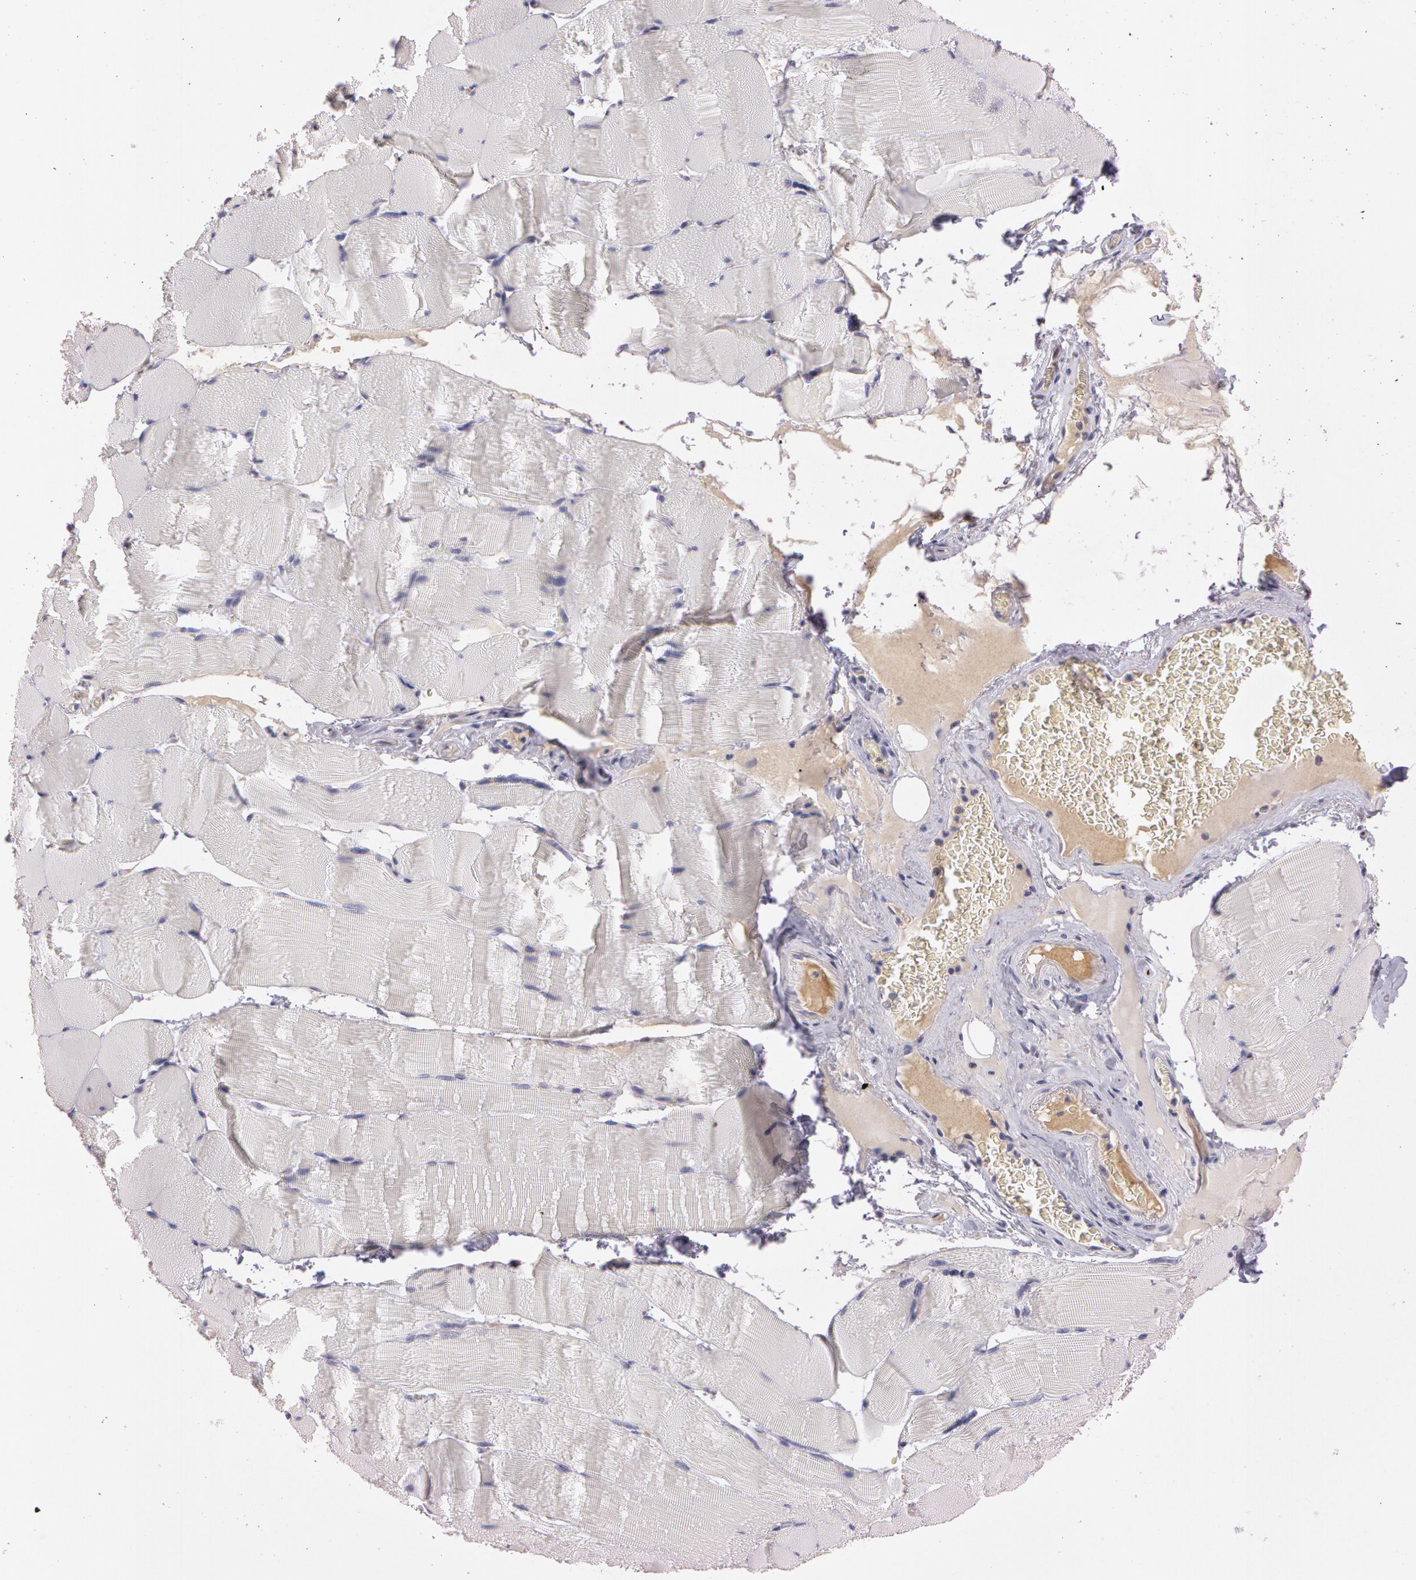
{"staining": {"intensity": "negative", "quantity": "none", "location": "none"}, "tissue": "skeletal muscle", "cell_type": "Myocytes", "image_type": "normal", "snomed": [{"axis": "morphology", "description": "Normal tissue, NOS"}, {"axis": "topography", "description": "Skeletal muscle"}], "caption": "This histopathology image is of normal skeletal muscle stained with immunohistochemistry to label a protein in brown with the nuclei are counter-stained blue. There is no staining in myocytes. (Stains: DAB IHC with hematoxylin counter stain, Microscopy: brightfield microscopy at high magnification).", "gene": "MXRA5", "patient": {"sex": "male", "age": 62}}